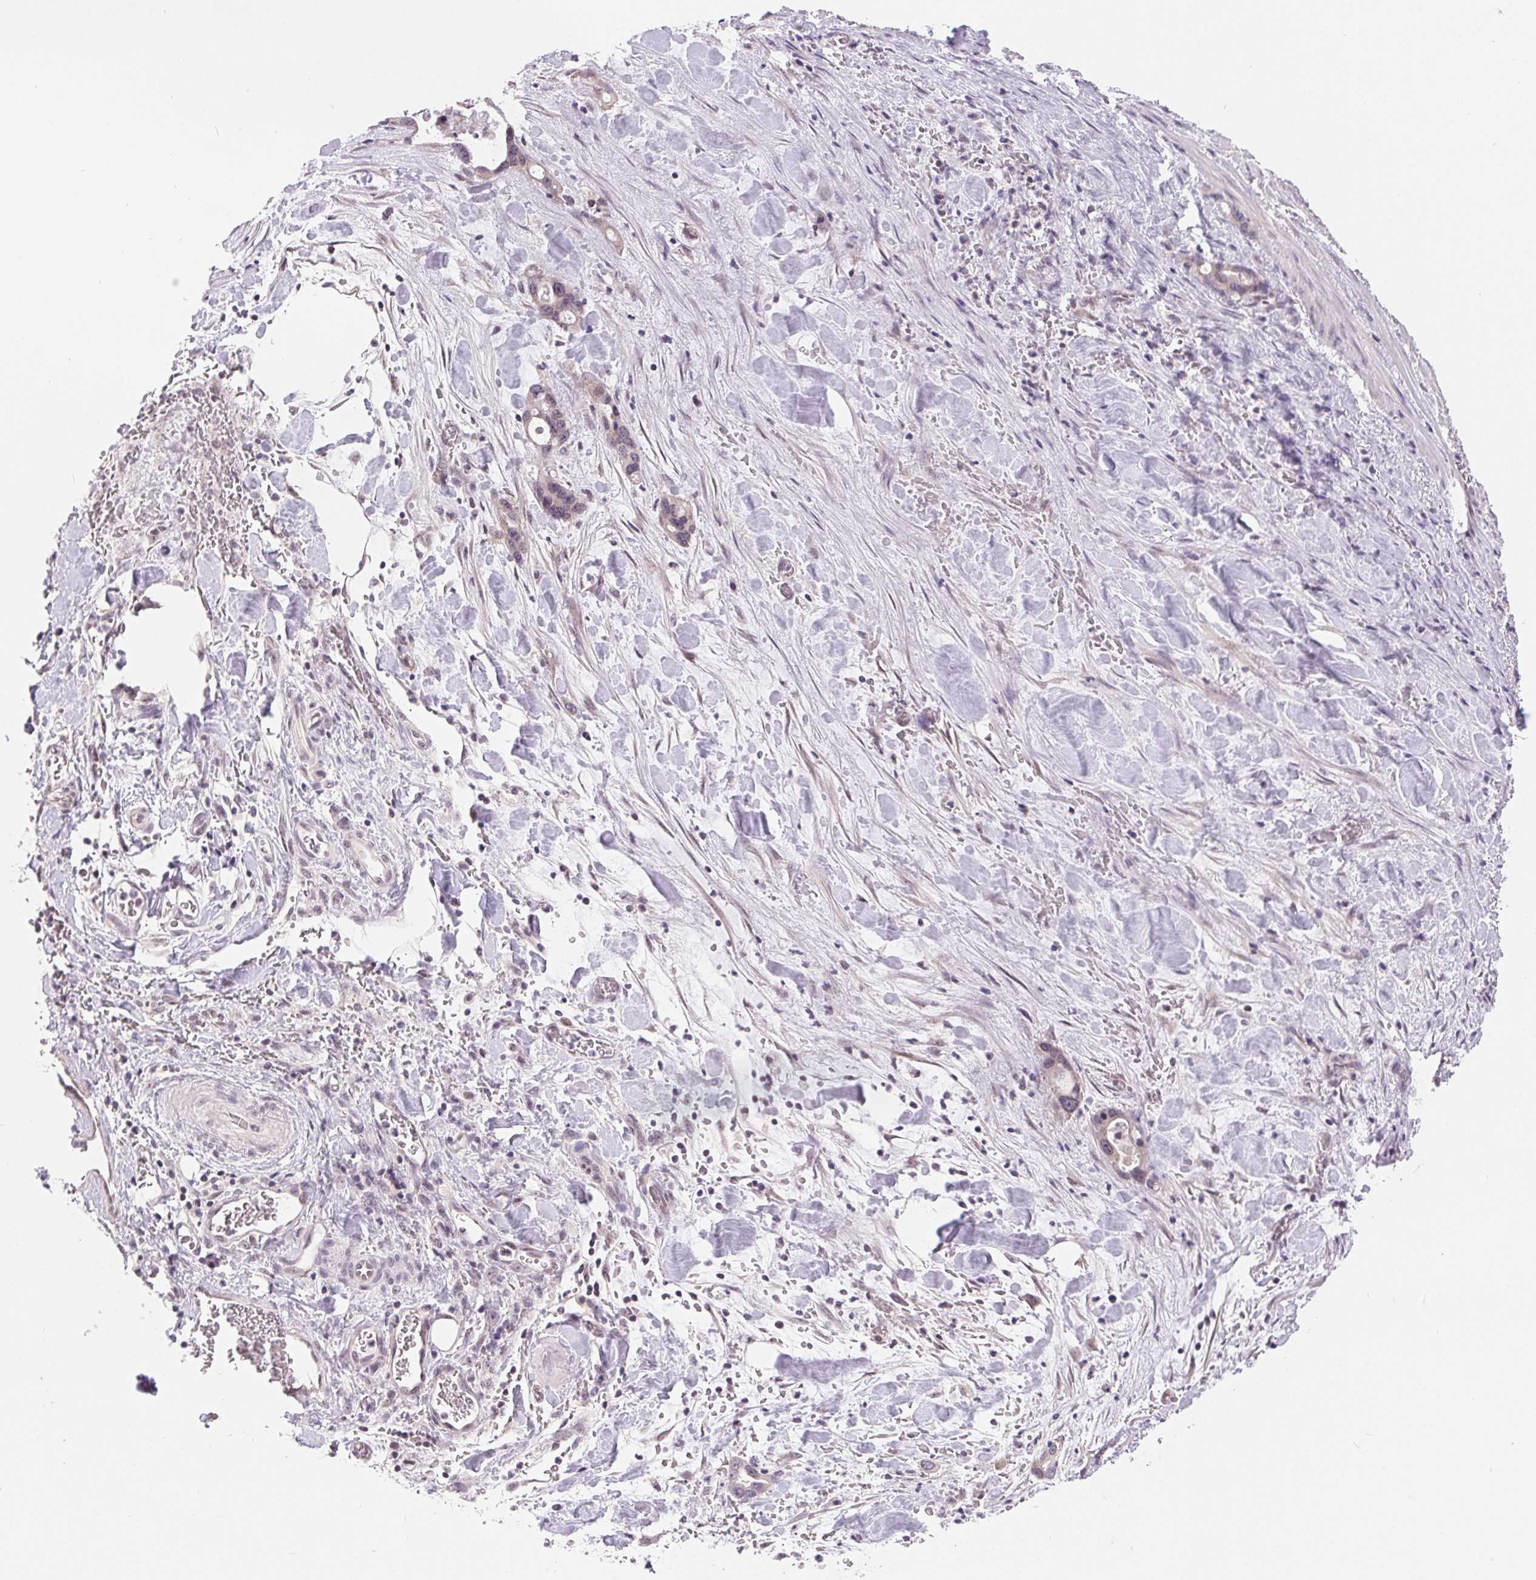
{"staining": {"intensity": "weak", "quantity": "25%-75%", "location": "nuclear"}, "tissue": "stomach cancer", "cell_type": "Tumor cells", "image_type": "cancer", "snomed": [{"axis": "morphology", "description": "Normal tissue, NOS"}, {"axis": "morphology", "description": "Adenocarcinoma, NOS"}, {"axis": "topography", "description": "Esophagus"}, {"axis": "topography", "description": "Stomach, upper"}], "caption": "A micrograph of human stomach cancer stained for a protein exhibits weak nuclear brown staining in tumor cells.", "gene": "LCA5L", "patient": {"sex": "male", "age": 74}}